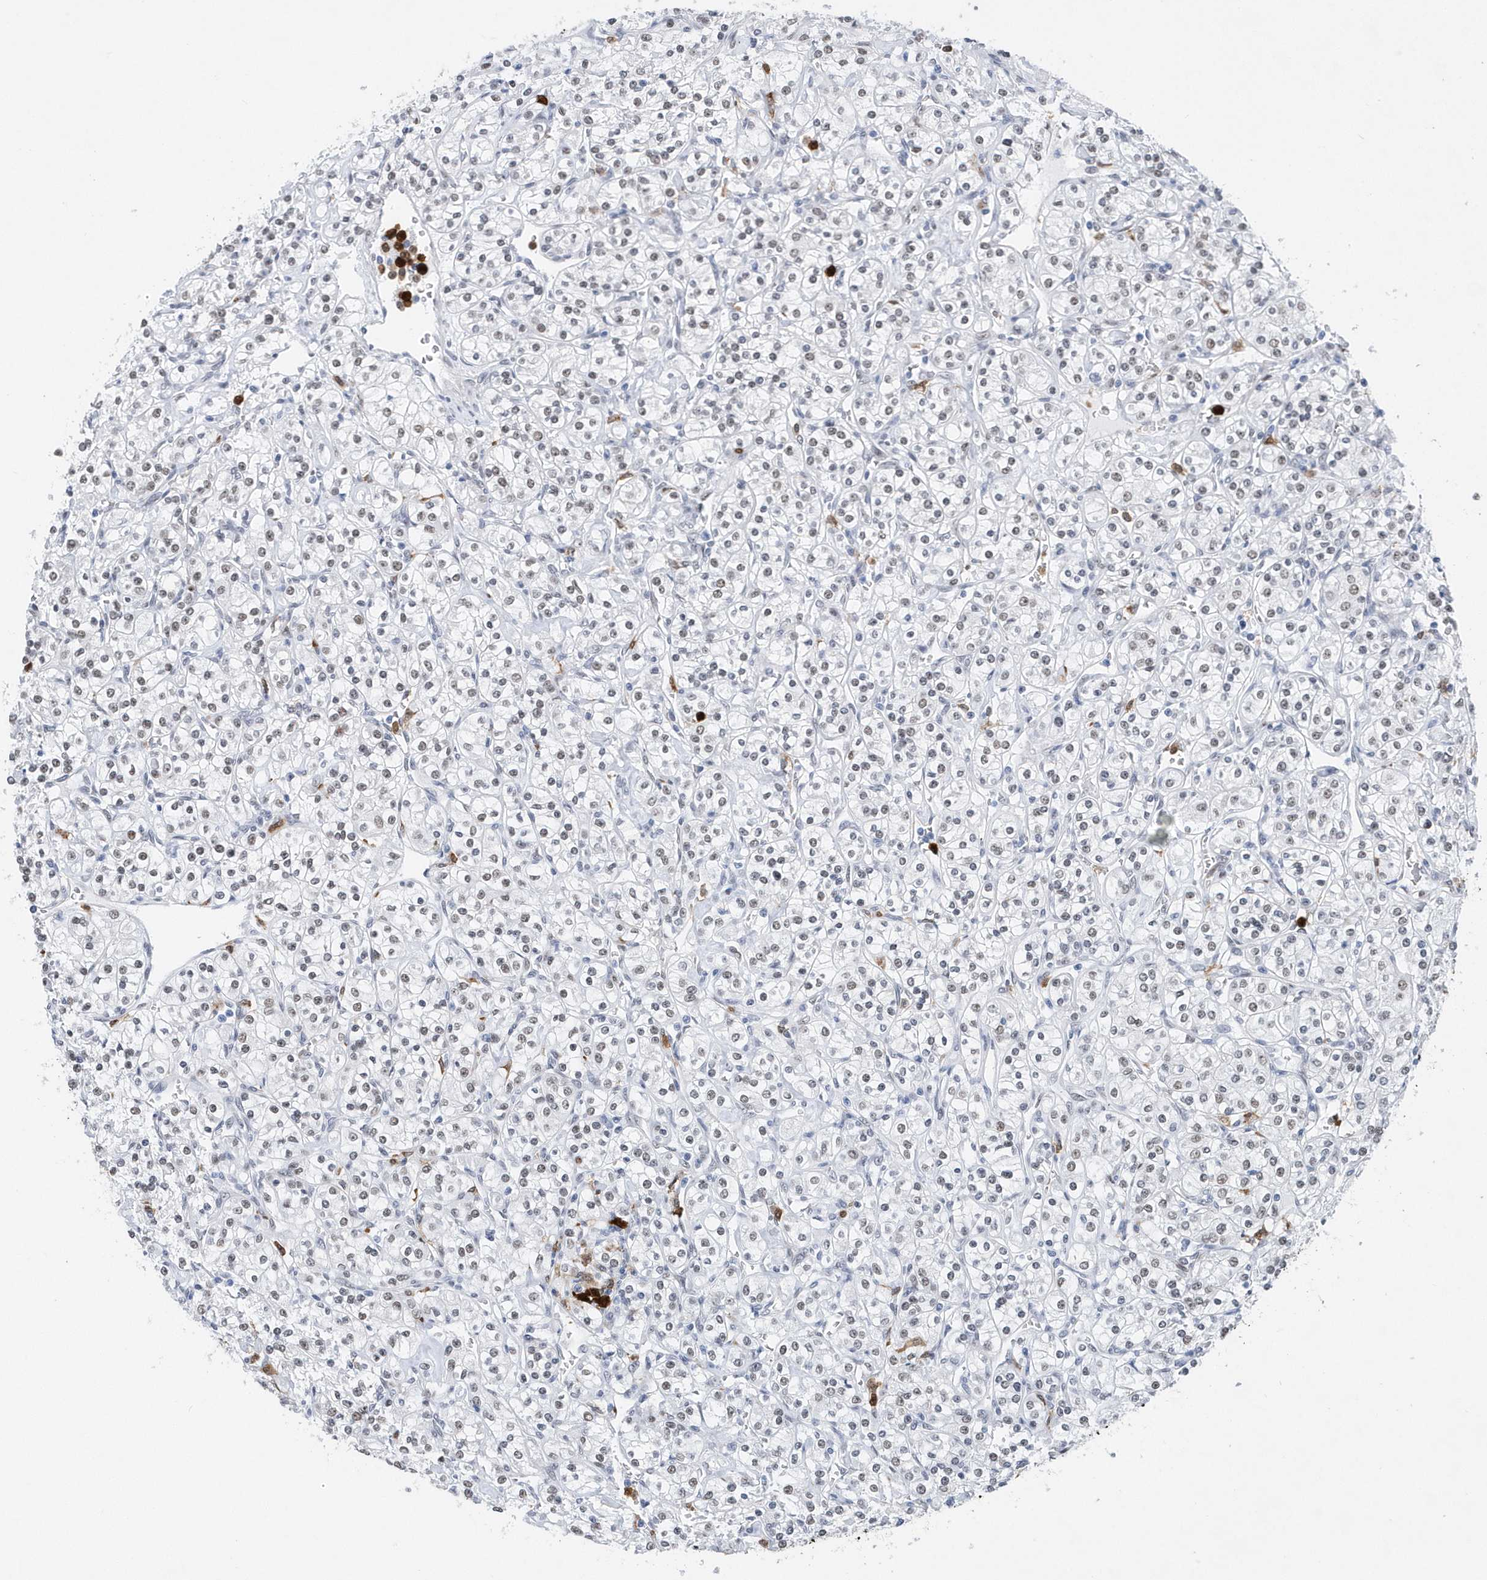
{"staining": {"intensity": "weak", "quantity": "<25%", "location": "nuclear"}, "tissue": "renal cancer", "cell_type": "Tumor cells", "image_type": "cancer", "snomed": [{"axis": "morphology", "description": "Adenocarcinoma, NOS"}, {"axis": "topography", "description": "Kidney"}], "caption": "High magnification brightfield microscopy of renal adenocarcinoma stained with DAB (brown) and counterstained with hematoxylin (blue): tumor cells show no significant expression.", "gene": "RPP30", "patient": {"sex": "male", "age": 77}}